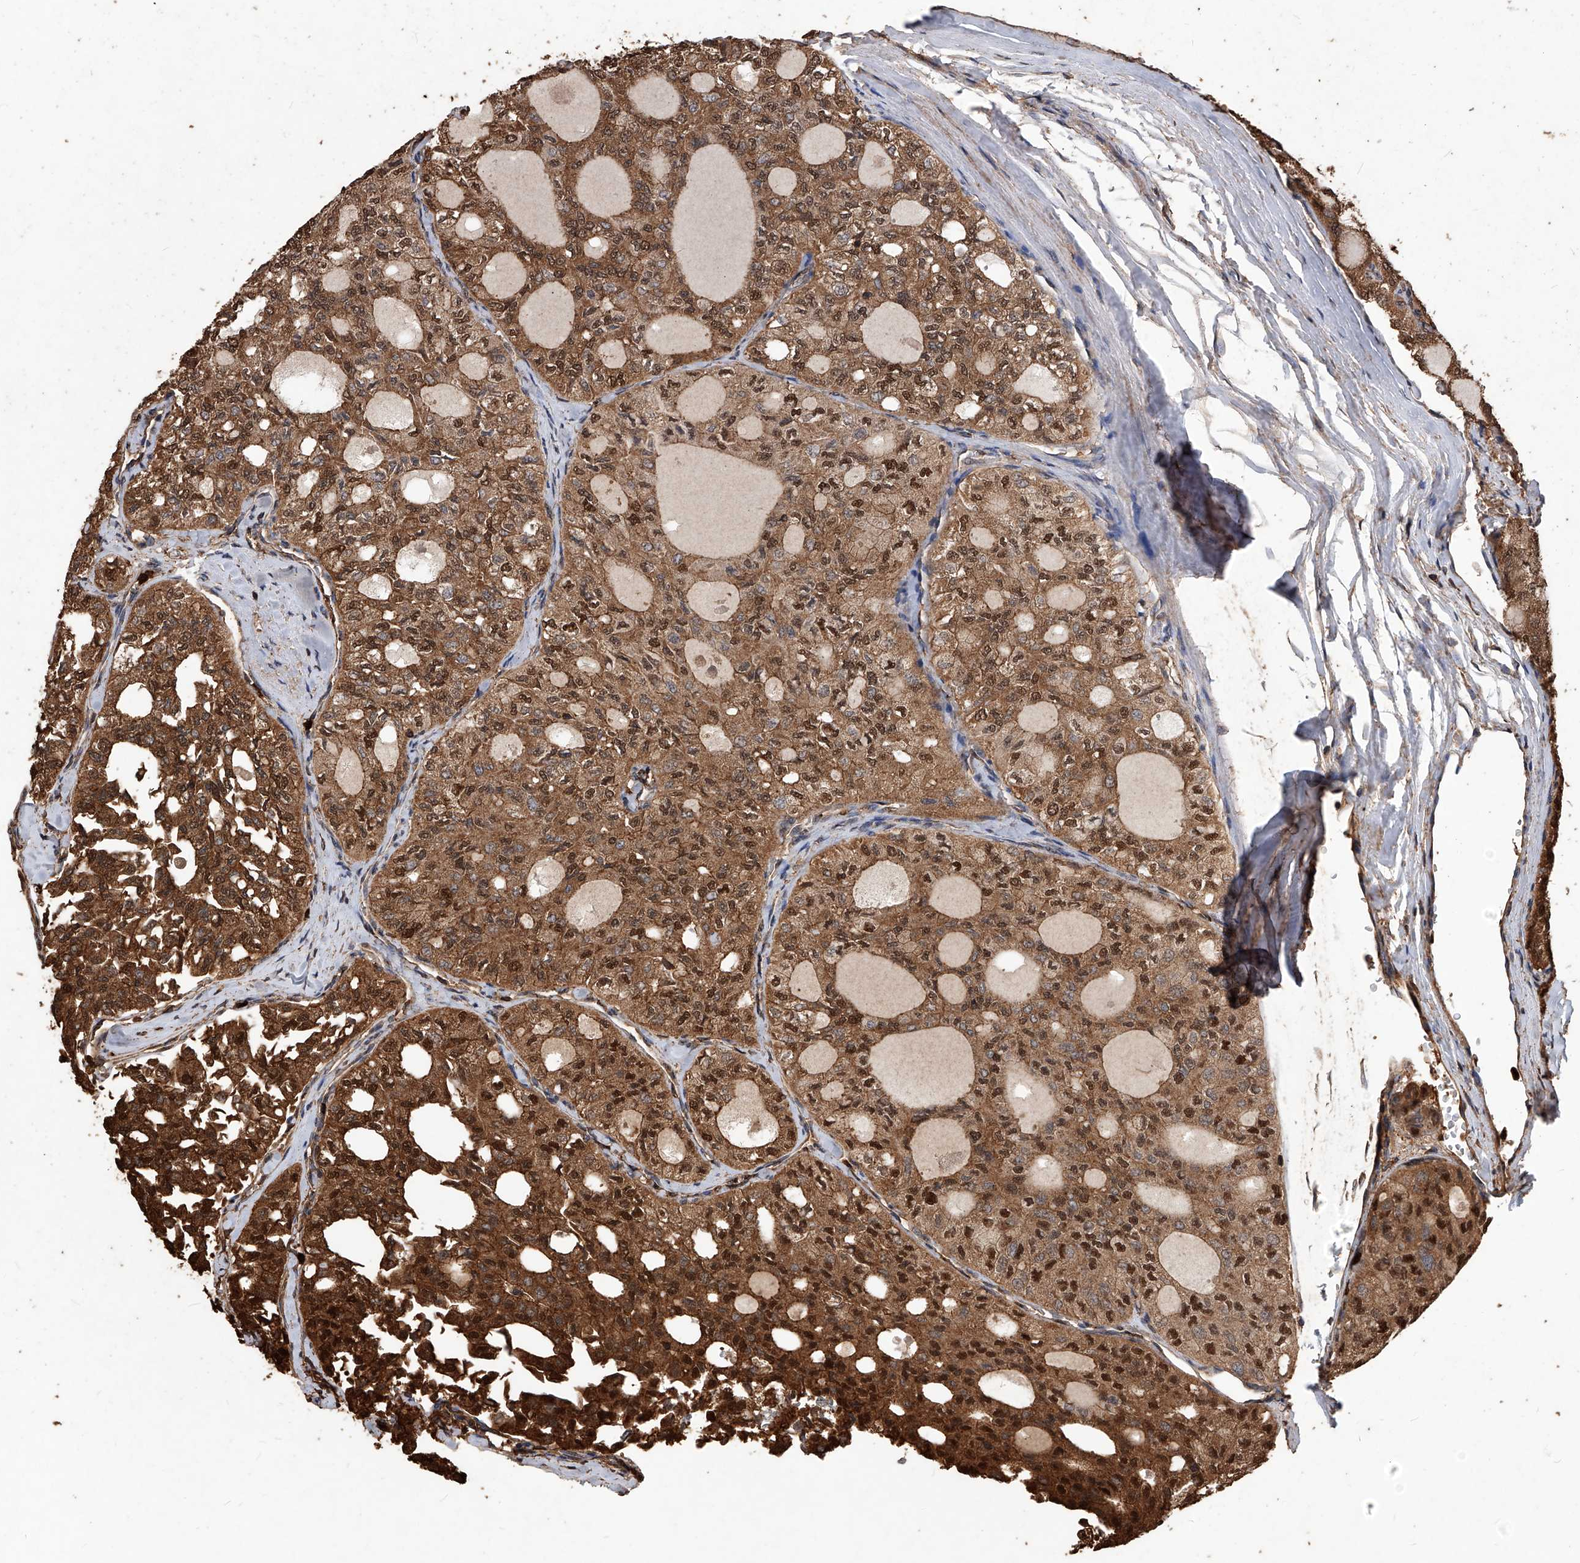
{"staining": {"intensity": "moderate", "quantity": ">75%", "location": "cytoplasmic/membranous,nuclear"}, "tissue": "thyroid cancer", "cell_type": "Tumor cells", "image_type": "cancer", "snomed": [{"axis": "morphology", "description": "Follicular adenoma carcinoma, NOS"}, {"axis": "topography", "description": "Thyroid gland"}], "caption": "Brown immunohistochemical staining in human follicular adenoma carcinoma (thyroid) reveals moderate cytoplasmic/membranous and nuclear staining in approximately >75% of tumor cells.", "gene": "UCP2", "patient": {"sex": "male", "age": 75}}